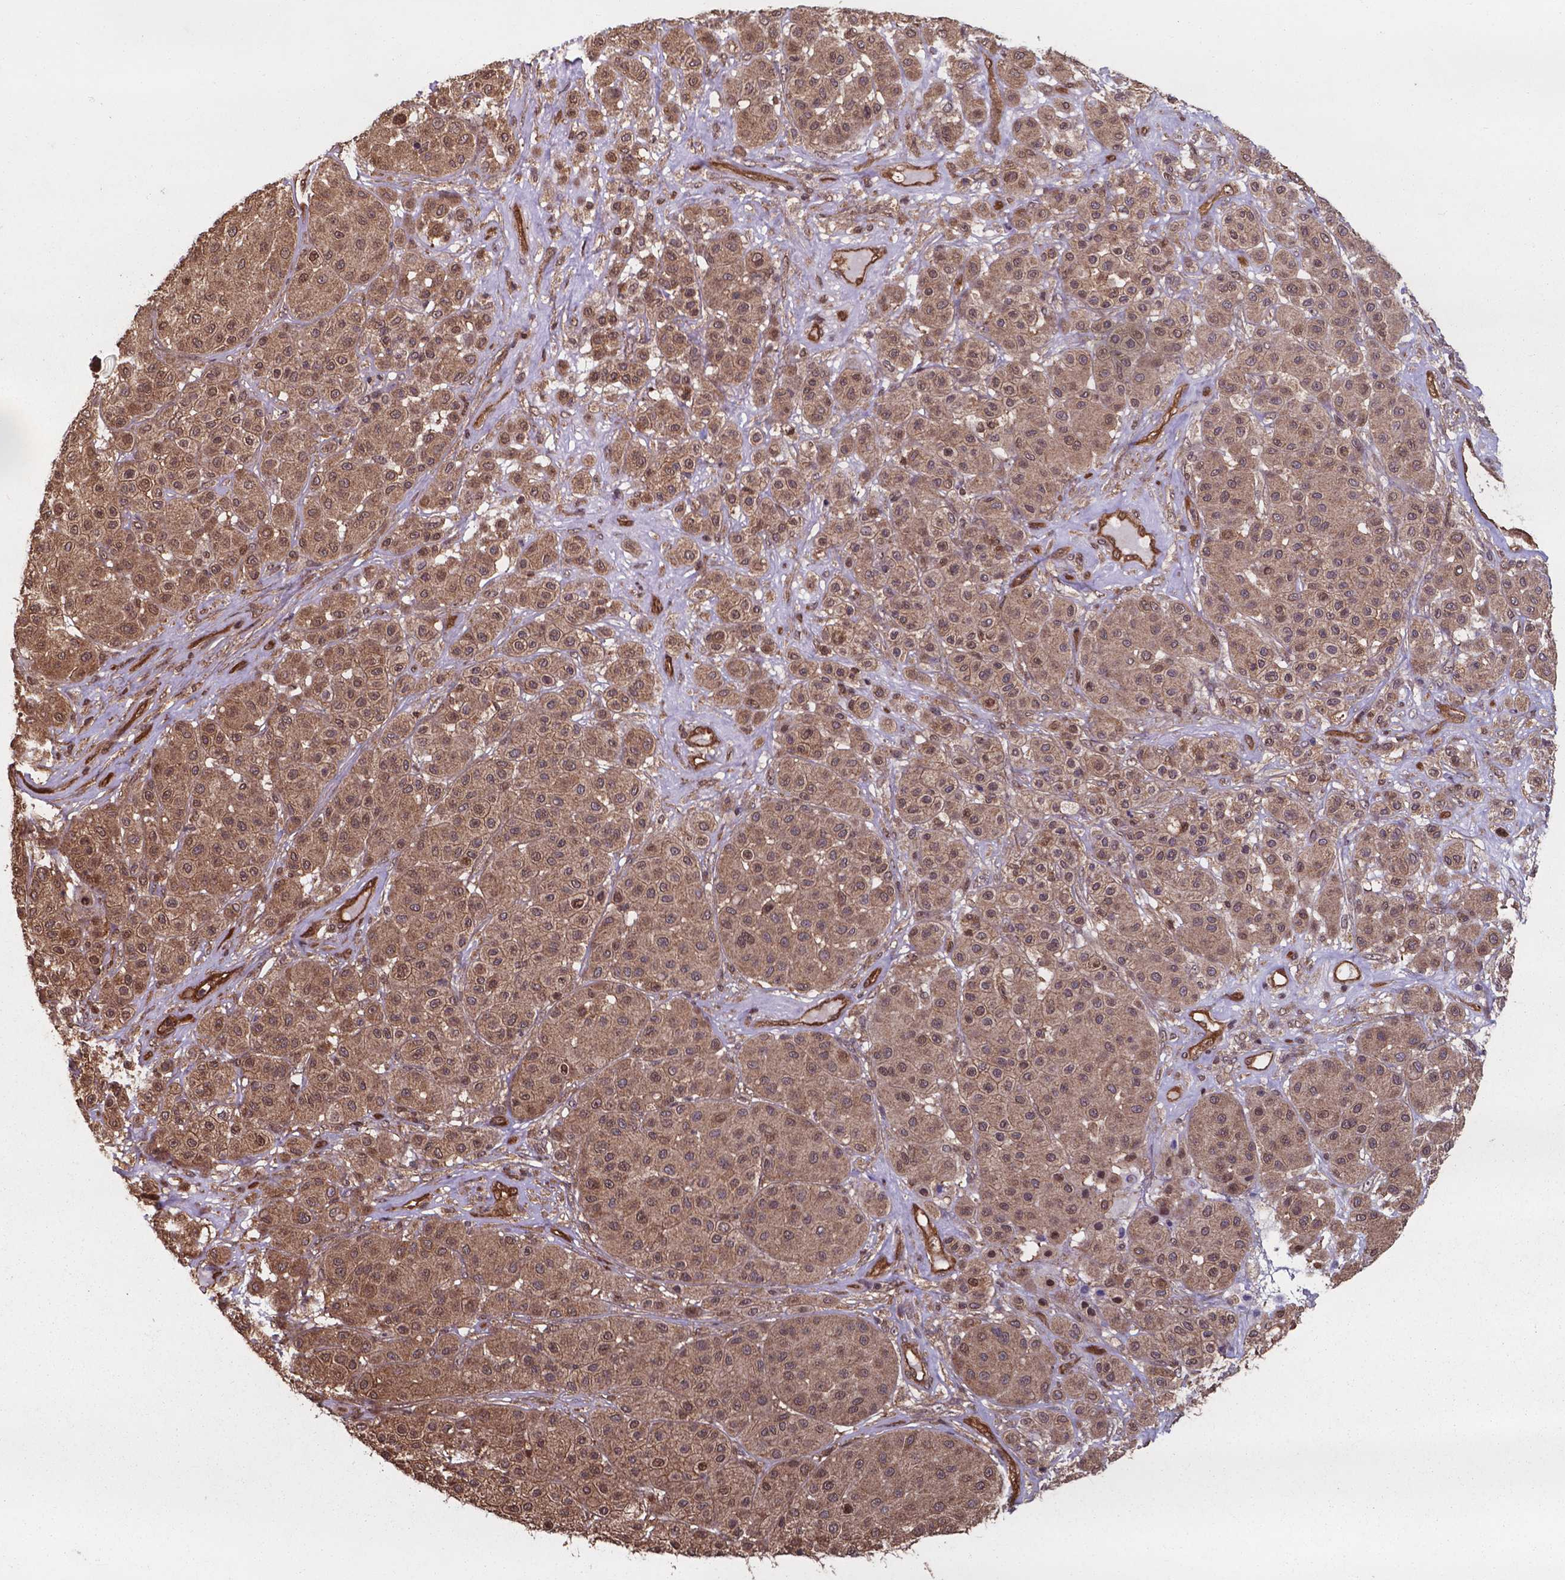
{"staining": {"intensity": "moderate", "quantity": ">75%", "location": "cytoplasmic/membranous,nuclear"}, "tissue": "melanoma", "cell_type": "Tumor cells", "image_type": "cancer", "snomed": [{"axis": "morphology", "description": "Malignant melanoma, Metastatic site"}, {"axis": "topography", "description": "Smooth muscle"}], "caption": "Melanoma stained with a protein marker displays moderate staining in tumor cells.", "gene": "CHP2", "patient": {"sex": "male", "age": 41}}